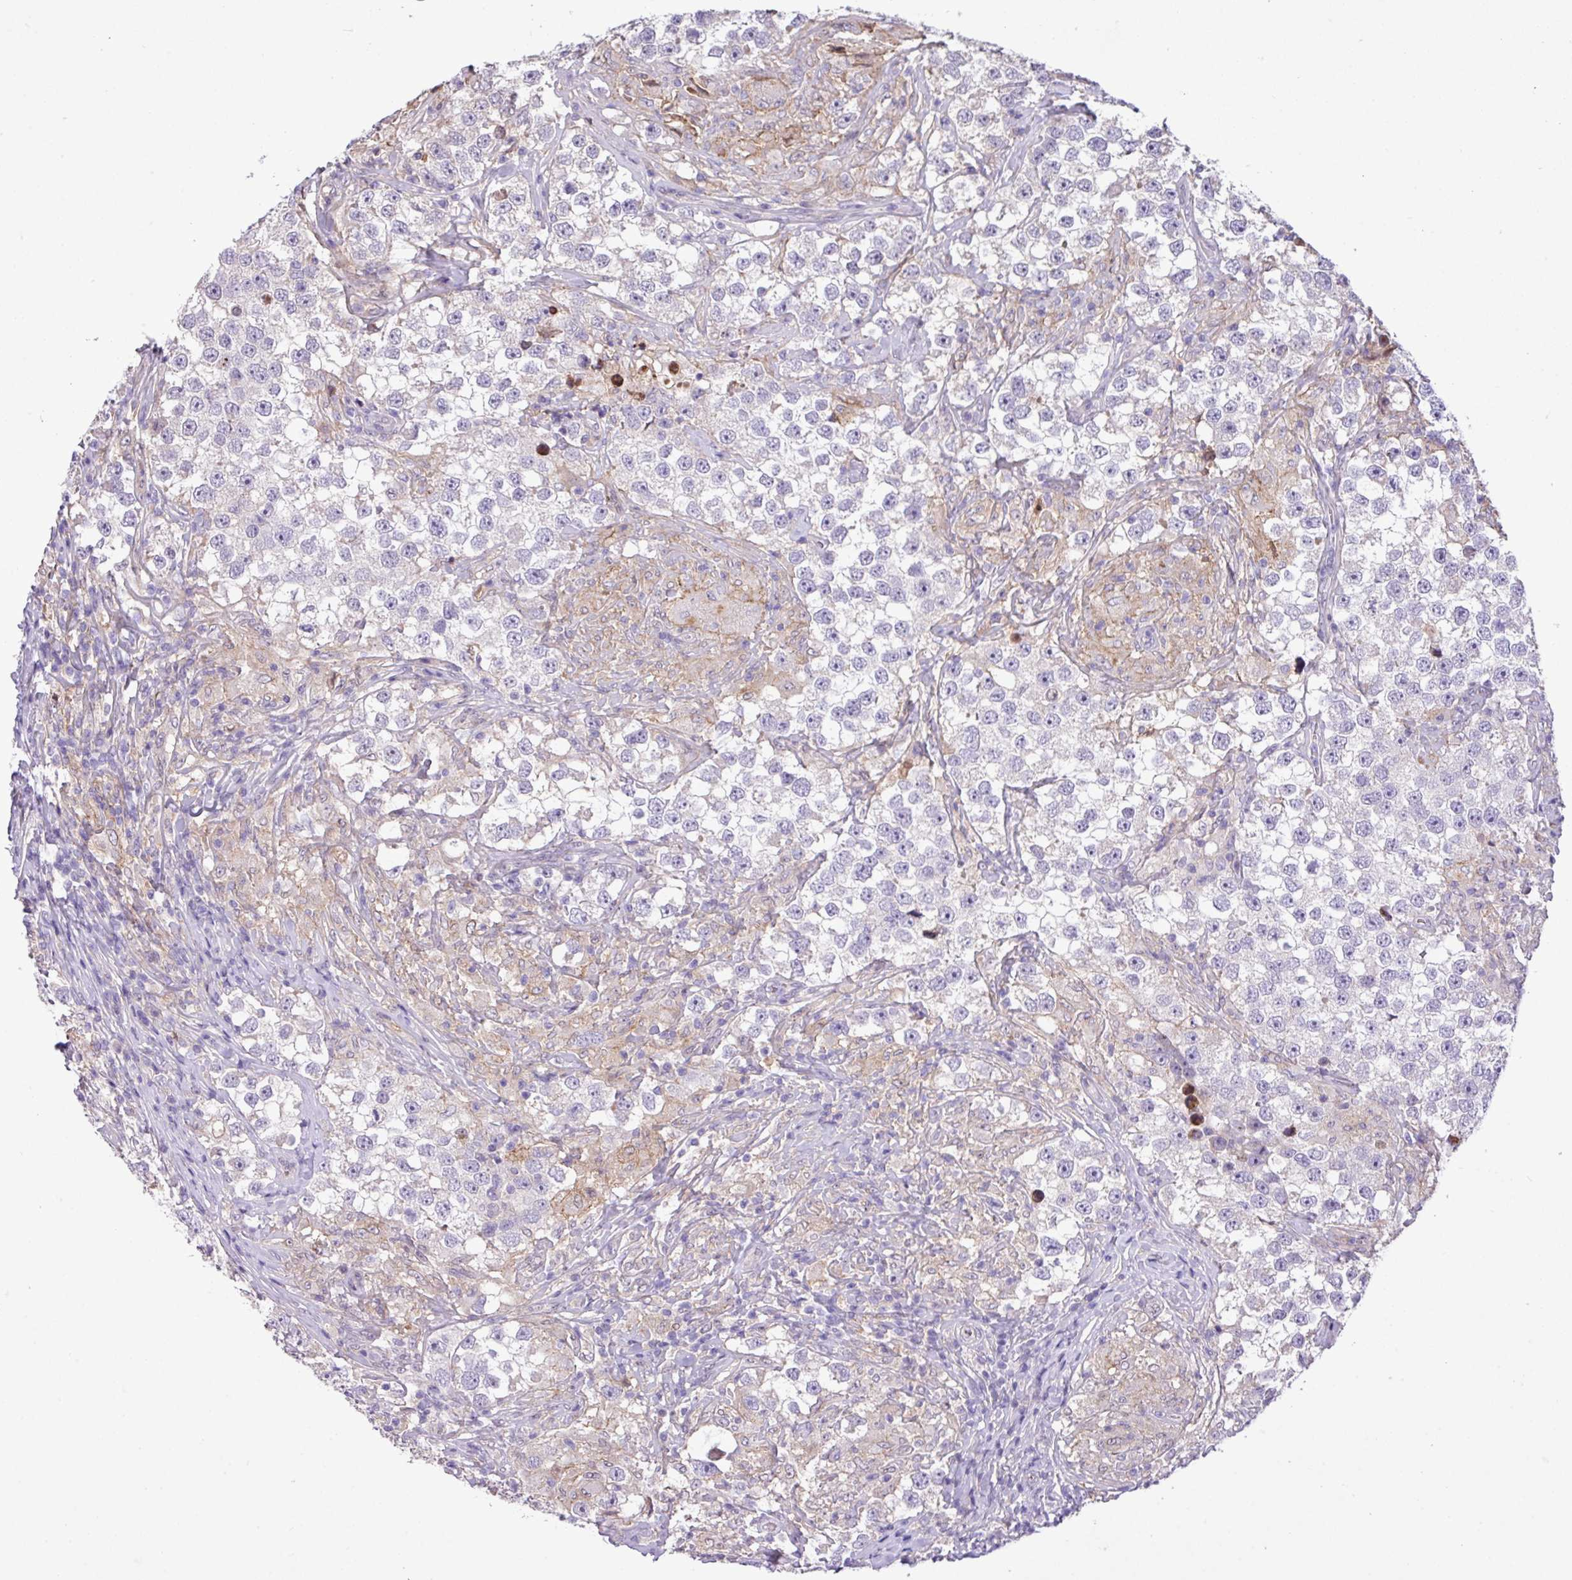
{"staining": {"intensity": "negative", "quantity": "none", "location": "none"}, "tissue": "testis cancer", "cell_type": "Tumor cells", "image_type": "cancer", "snomed": [{"axis": "morphology", "description": "Seminoma, NOS"}, {"axis": "topography", "description": "Testis"}], "caption": "Photomicrograph shows no significant protein expression in tumor cells of testis seminoma. The staining is performed using DAB brown chromogen with nuclei counter-stained in using hematoxylin.", "gene": "RPP25L", "patient": {"sex": "male", "age": 46}}